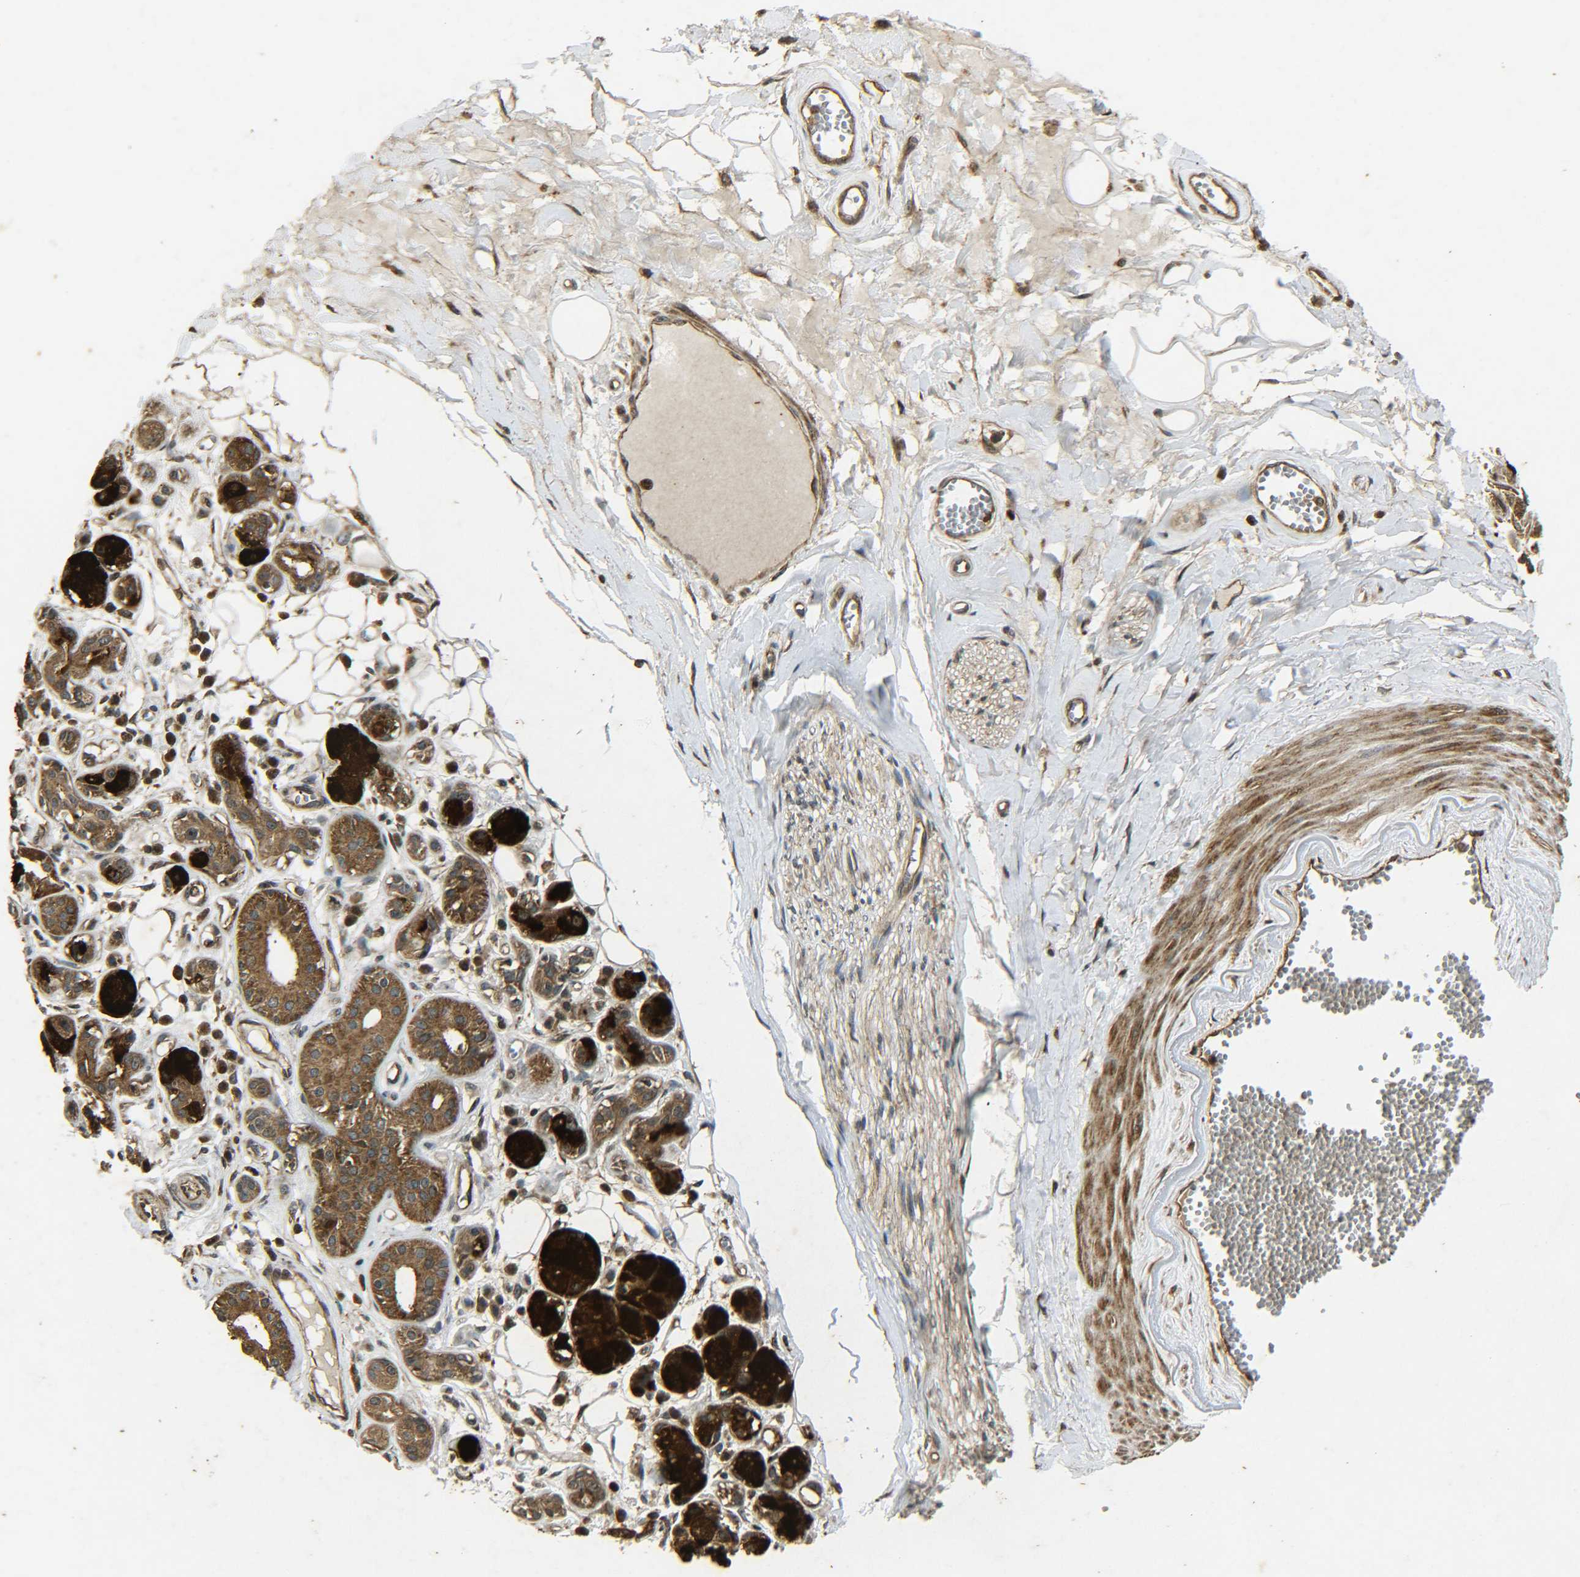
{"staining": {"intensity": "weak", "quantity": "25%-75%", "location": "cytoplasmic/membranous"}, "tissue": "adipose tissue", "cell_type": "Adipocytes", "image_type": "normal", "snomed": [{"axis": "morphology", "description": "Normal tissue, NOS"}, {"axis": "morphology", "description": "Inflammation, NOS"}, {"axis": "topography", "description": "Salivary gland"}, {"axis": "topography", "description": "Peripheral nerve tissue"}], "caption": "Immunohistochemical staining of benign adipose tissue exhibits 25%-75% levels of weak cytoplasmic/membranous protein expression in approximately 25%-75% of adipocytes.", "gene": "PLK2", "patient": {"sex": "female", "age": 75}}